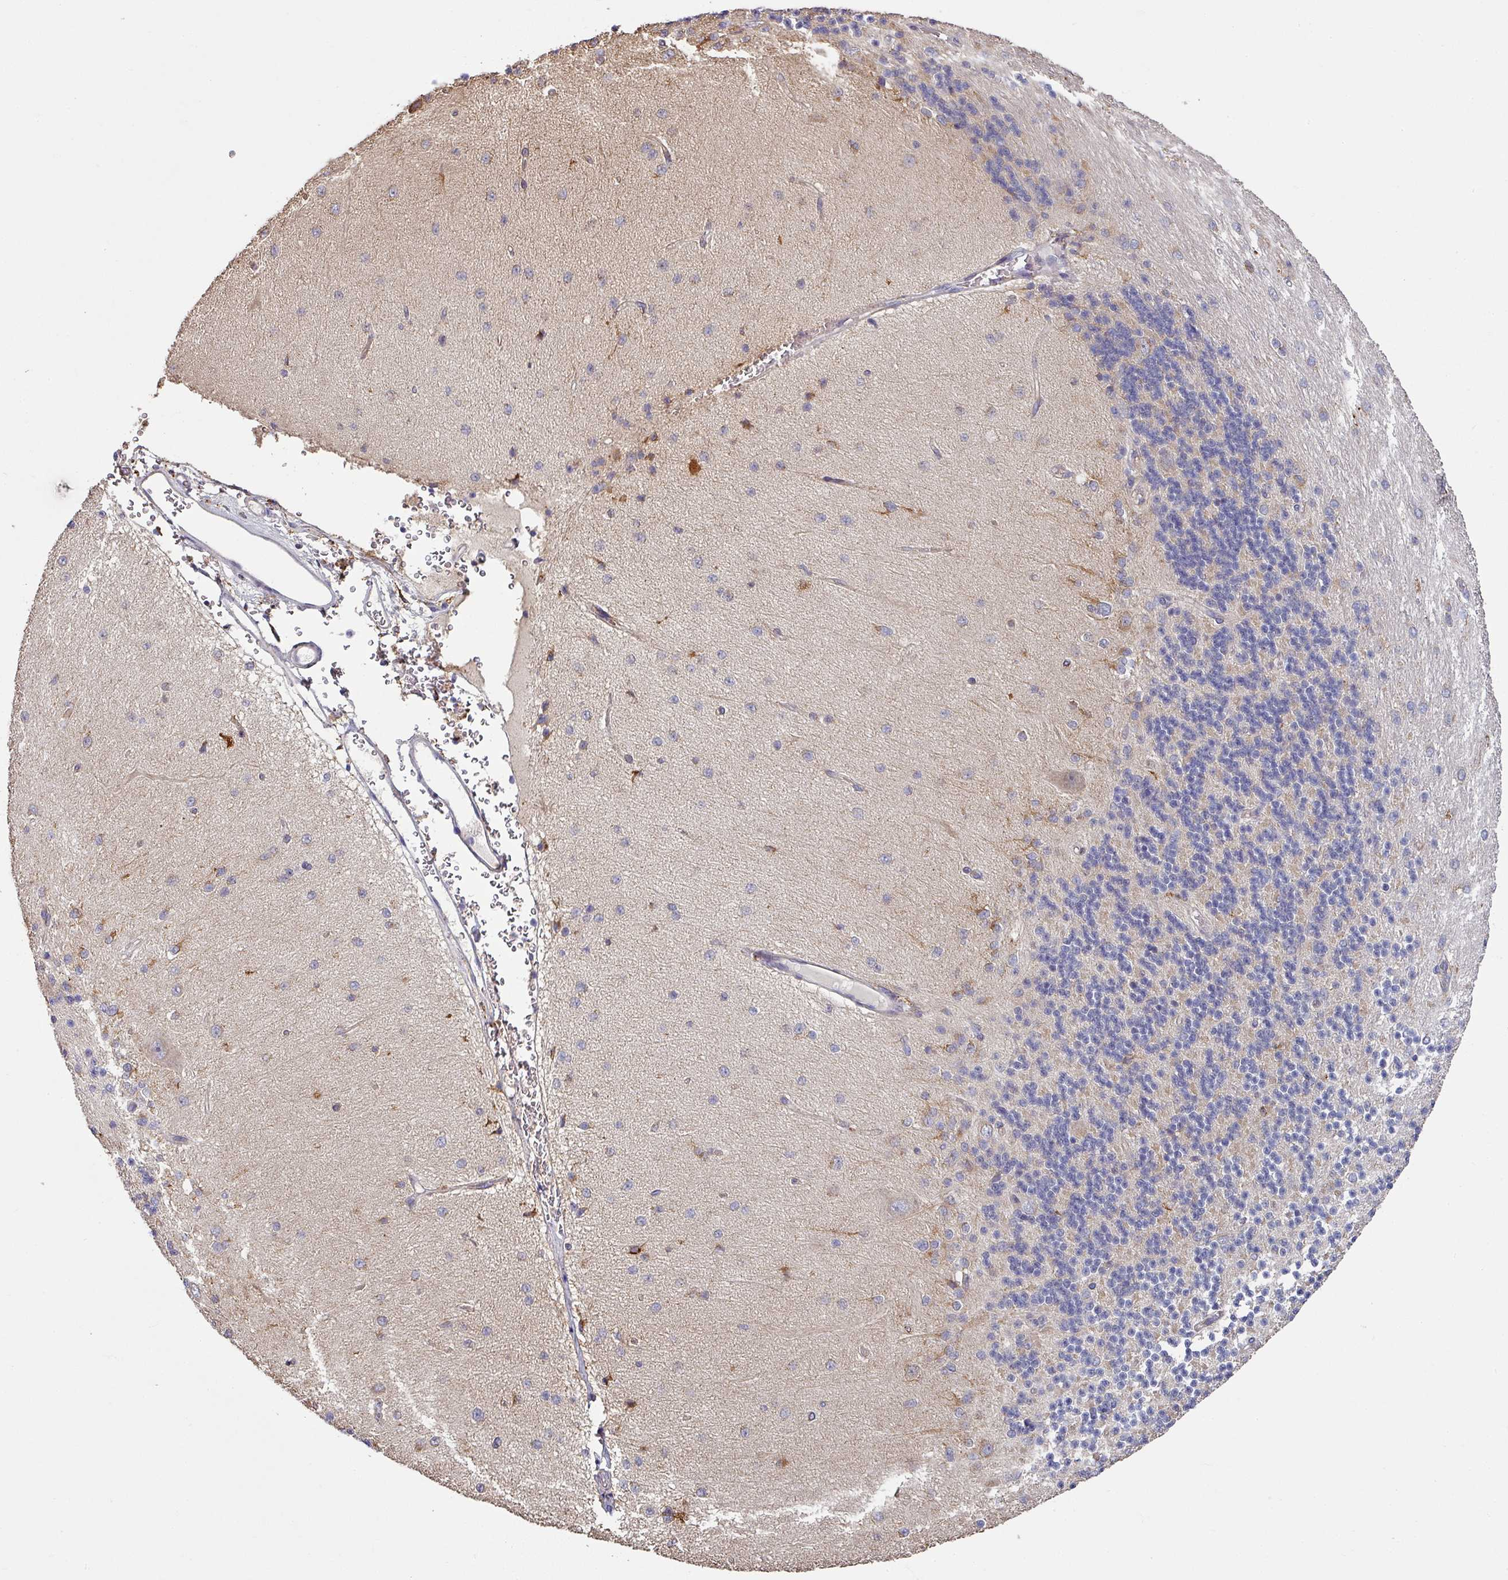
{"staining": {"intensity": "moderate", "quantity": "<25%", "location": "cytoplasmic/membranous"}, "tissue": "cerebellum", "cell_type": "Cells in granular layer", "image_type": "normal", "snomed": [{"axis": "morphology", "description": "Normal tissue, NOS"}, {"axis": "topography", "description": "Cerebellum"}], "caption": "Moderate cytoplasmic/membranous positivity is seen in about <25% of cells in granular layer in benign cerebellum.", "gene": "ZNF268", "patient": {"sex": "female", "age": 29}}